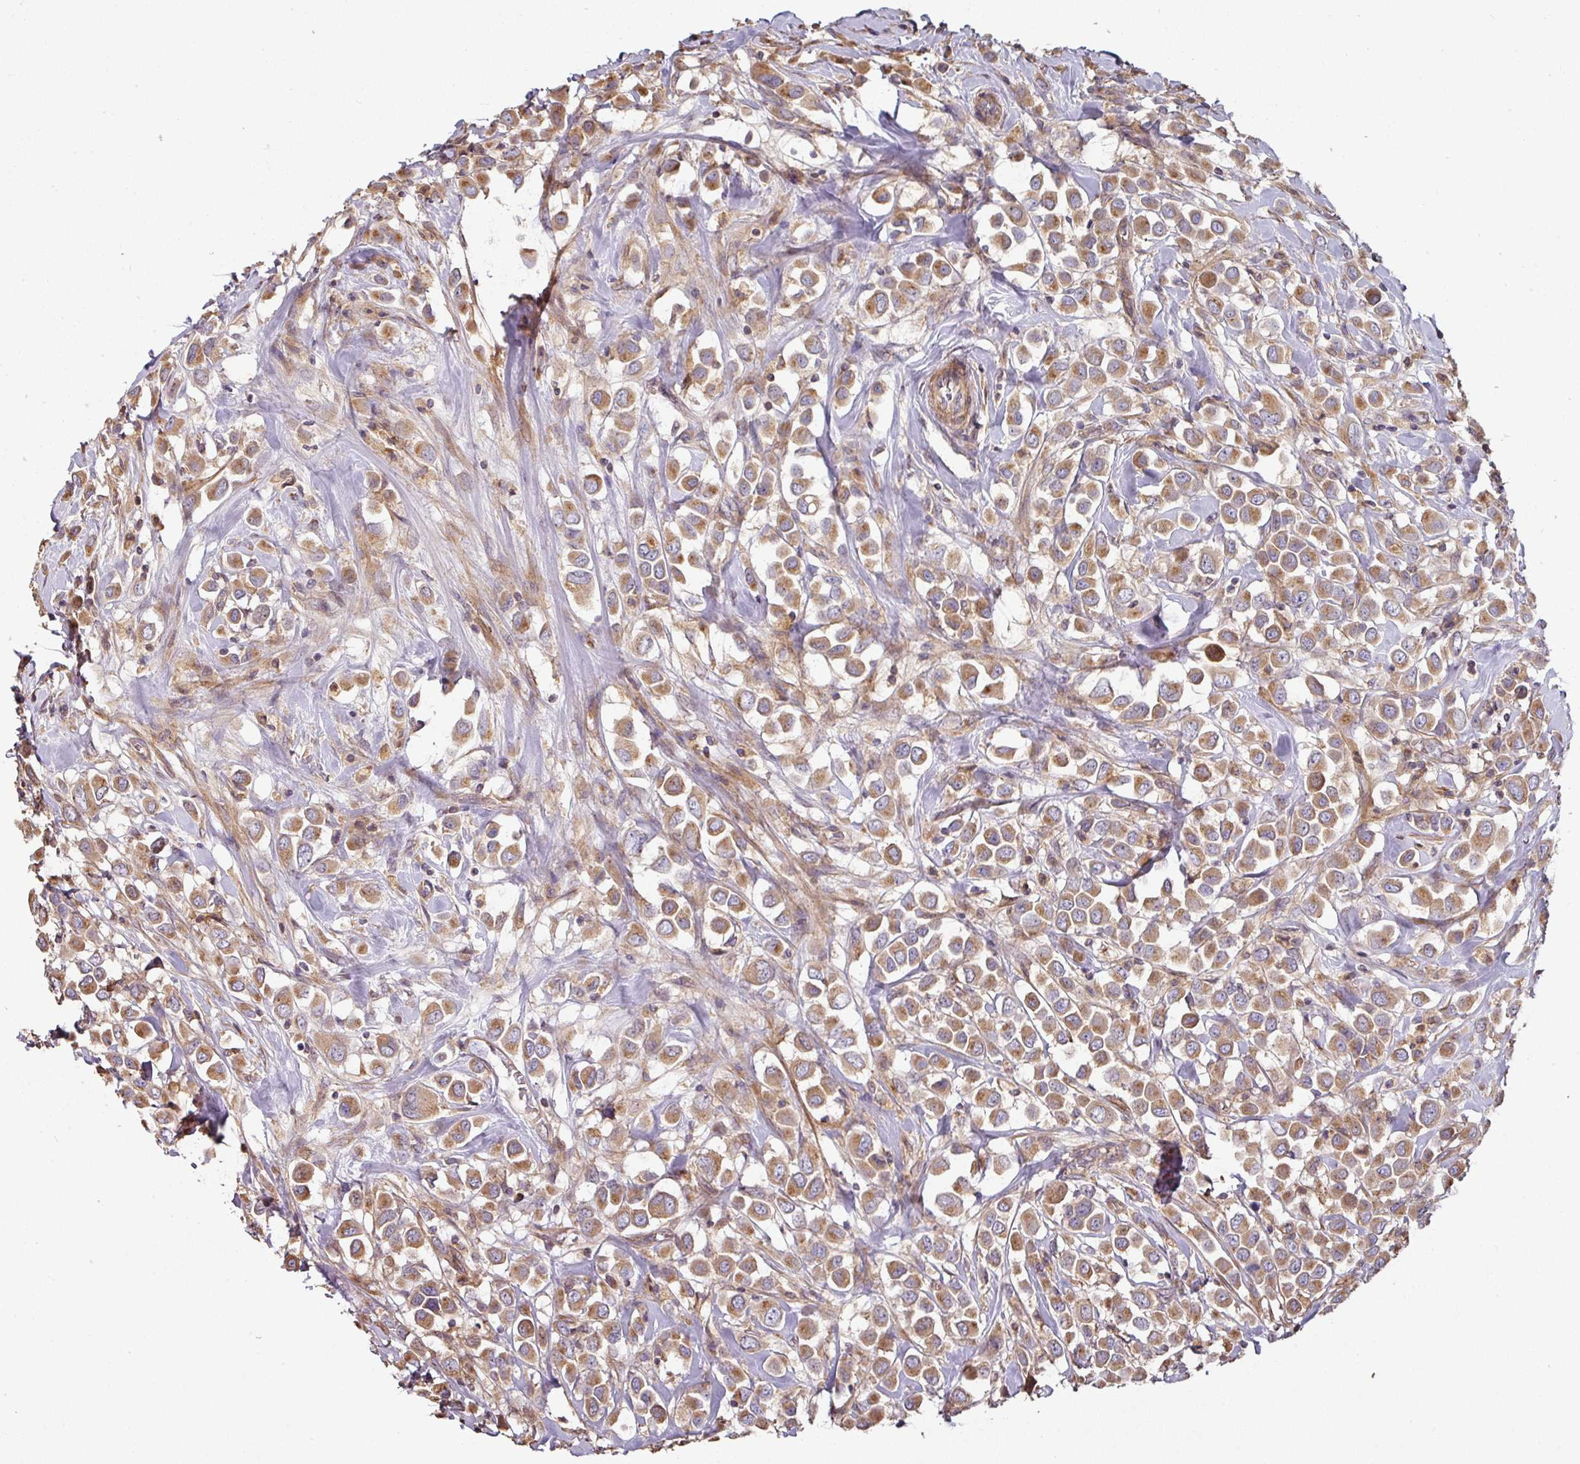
{"staining": {"intensity": "moderate", "quantity": ">75%", "location": "cytoplasmic/membranous"}, "tissue": "breast cancer", "cell_type": "Tumor cells", "image_type": "cancer", "snomed": [{"axis": "morphology", "description": "Duct carcinoma"}, {"axis": "topography", "description": "Breast"}], "caption": "Breast cancer (infiltrating ductal carcinoma) stained for a protein displays moderate cytoplasmic/membranous positivity in tumor cells.", "gene": "SIK1", "patient": {"sex": "female", "age": 61}}